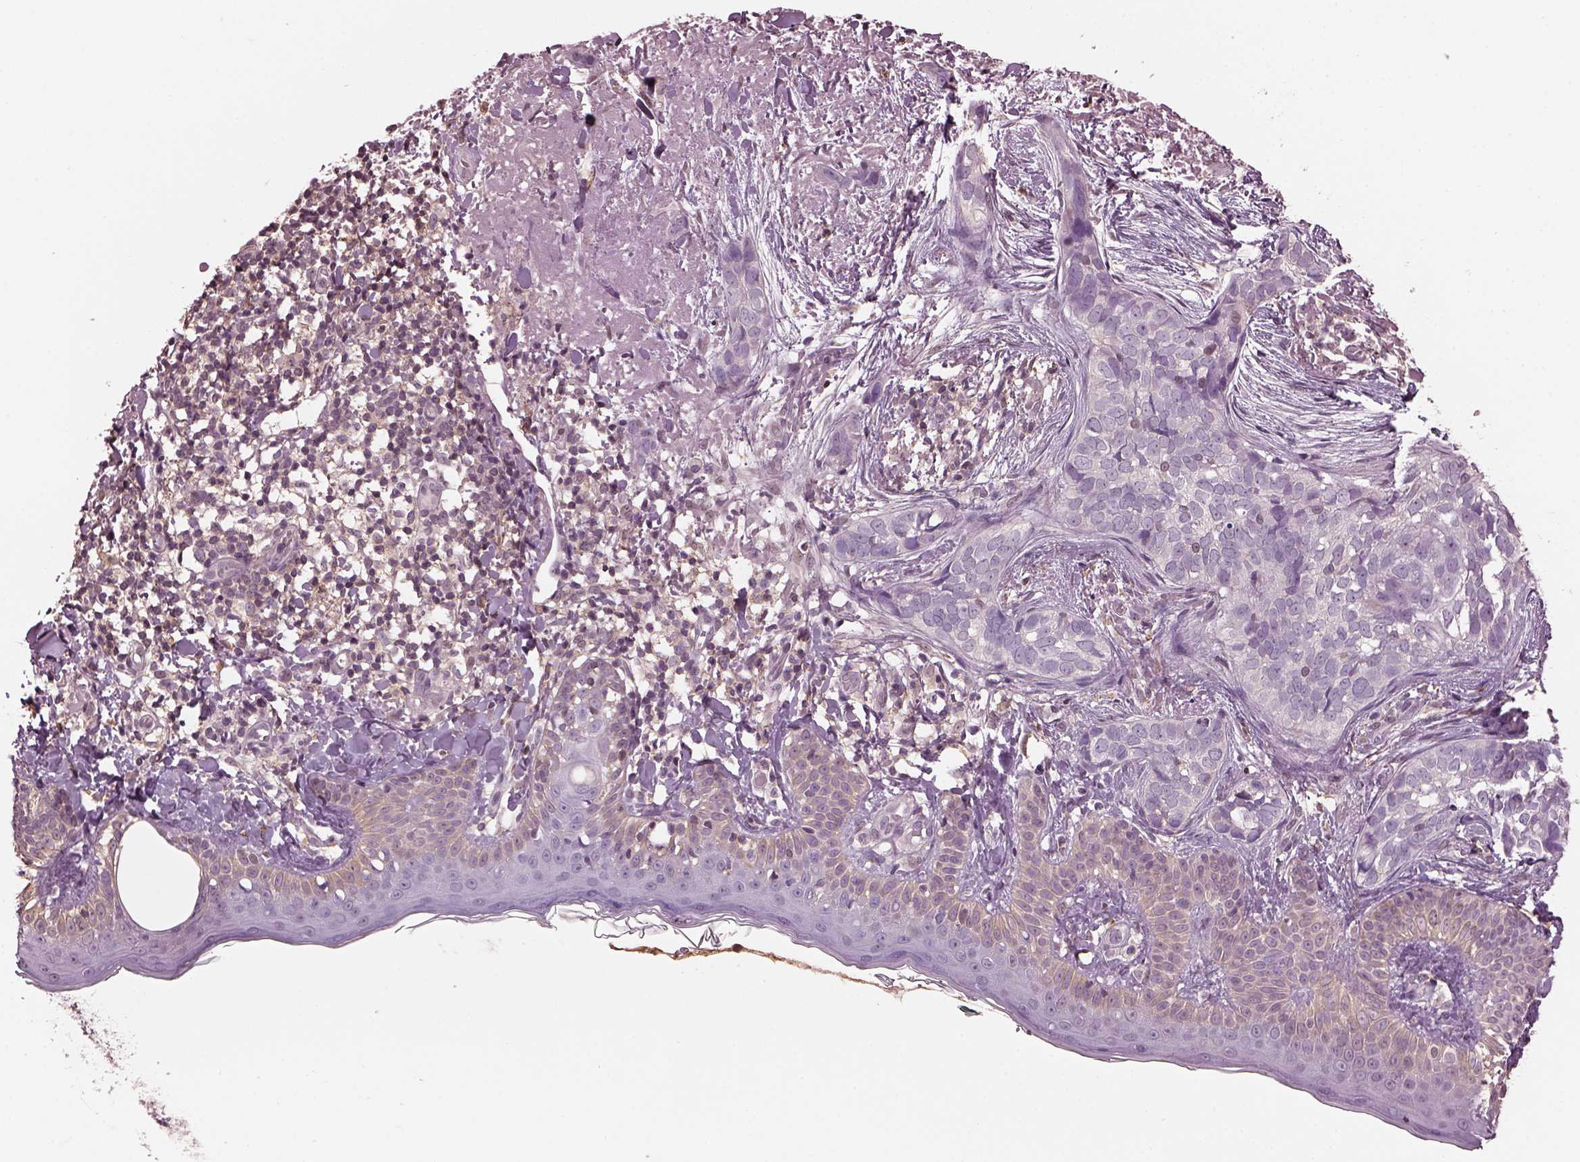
{"staining": {"intensity": "negative", "quantity": "none", "location": "none"}, "tissue": "skin cancer", "cell_type": "Tumor cells", "image_type": "cancer", "snomed": [{"axis": "morphology", "description": "Basal cell carcinoma"}, {"axis": "topography", "description": "Skin"}], "caption": "Immunohistochemical staining of human skin cancer shows no significant staining in tumor cells.", "gene": "SRI", "patient": {"sex": "male", "age": 87}}